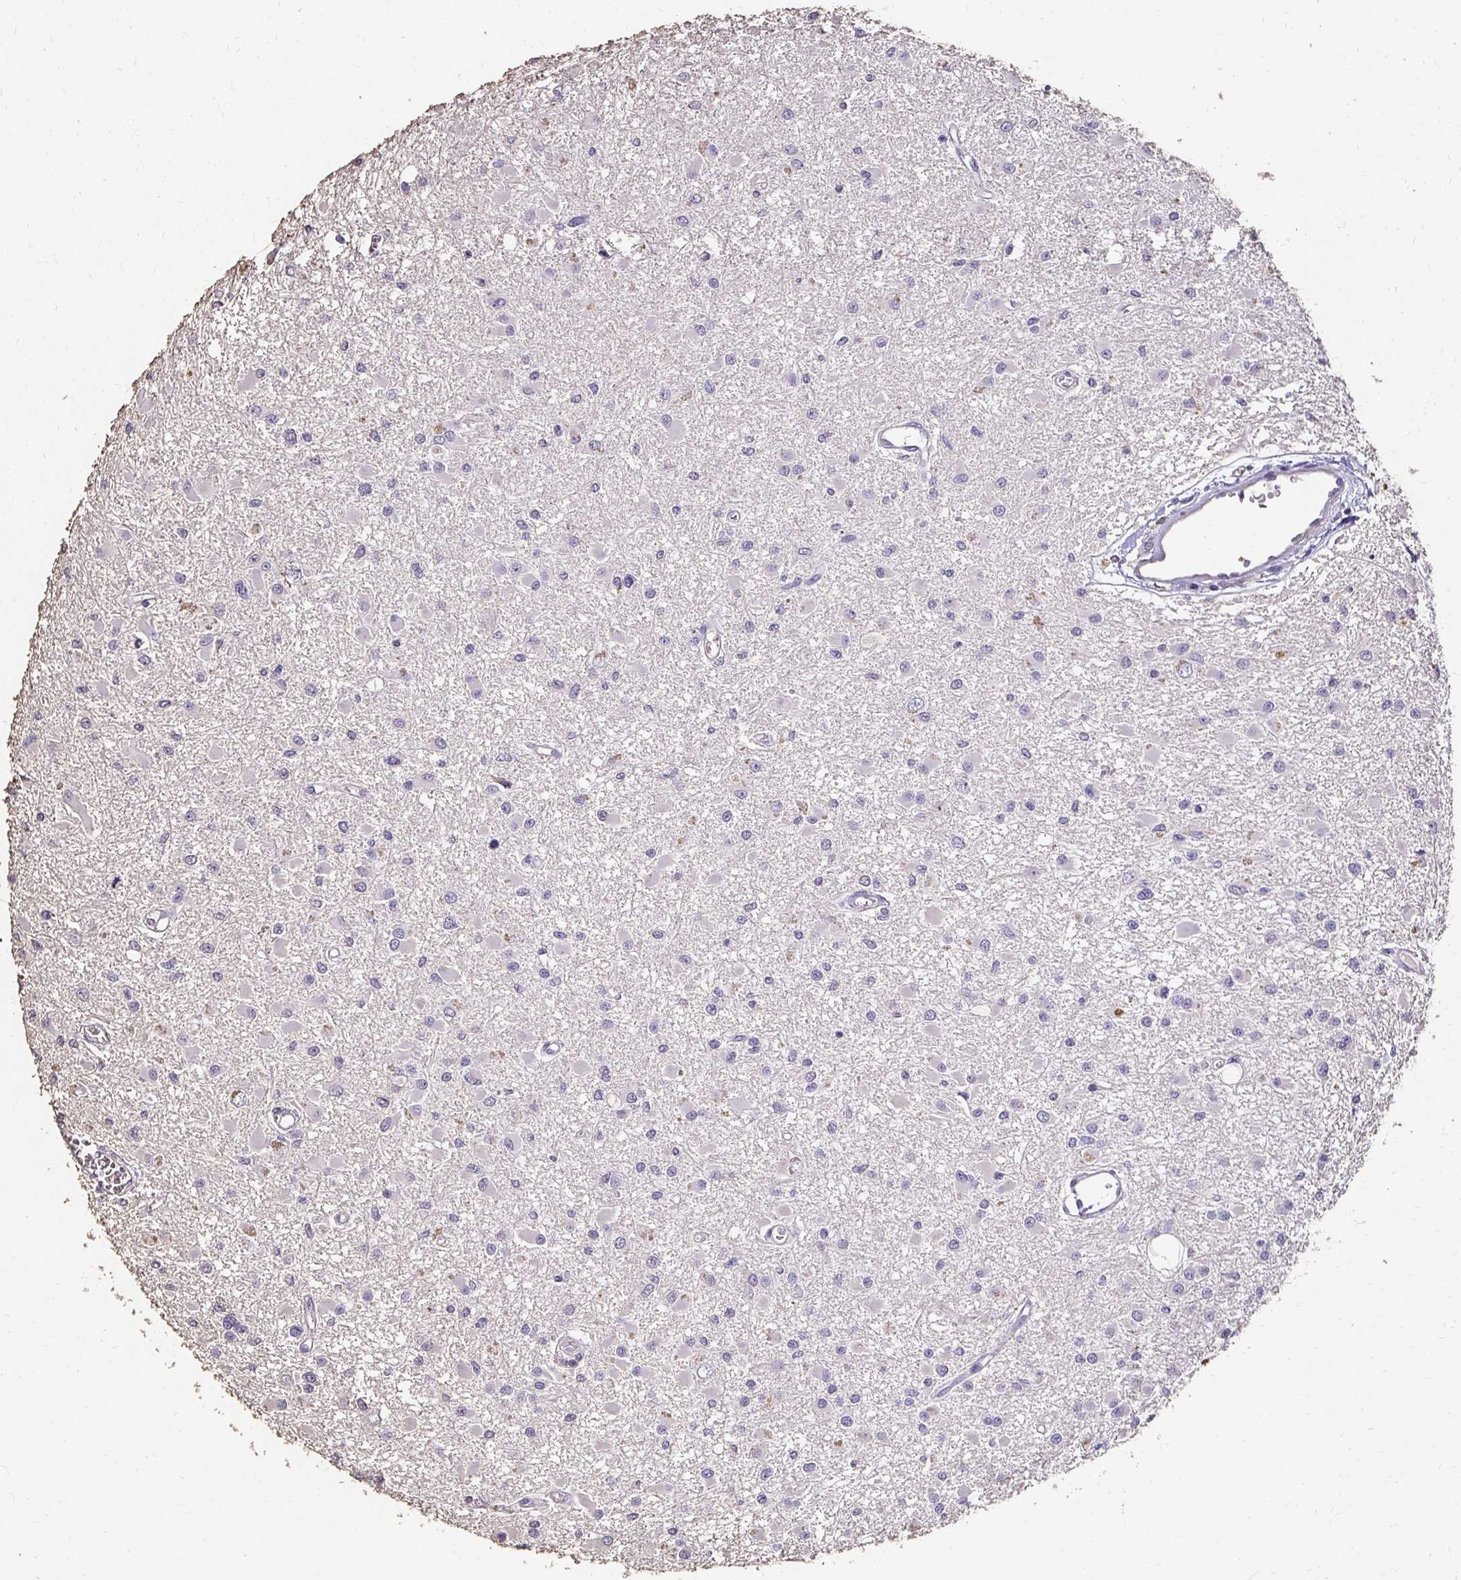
{"staining": {"intensity": "negative", "quantity": "none", "location": "none"}, "tissue": "glioma", "cell_type": "Tumor cells", "image_type": "cancer", "snomed": [{"axis": "morphology", "description": "Glioma, malignant, High grade"}, {"axis": "topography", "description": "Brain"}], "caption": "Immunohistochemistry (IHC) image of neoplastic tissue: human high-grade glioma (malignant) stained with DAB (3,3'-diaminobenzidine) displays no significant protein staining in tumor cells.", "gene": "UGT1A6", "patient": {"sex": "male", "age": 54}}